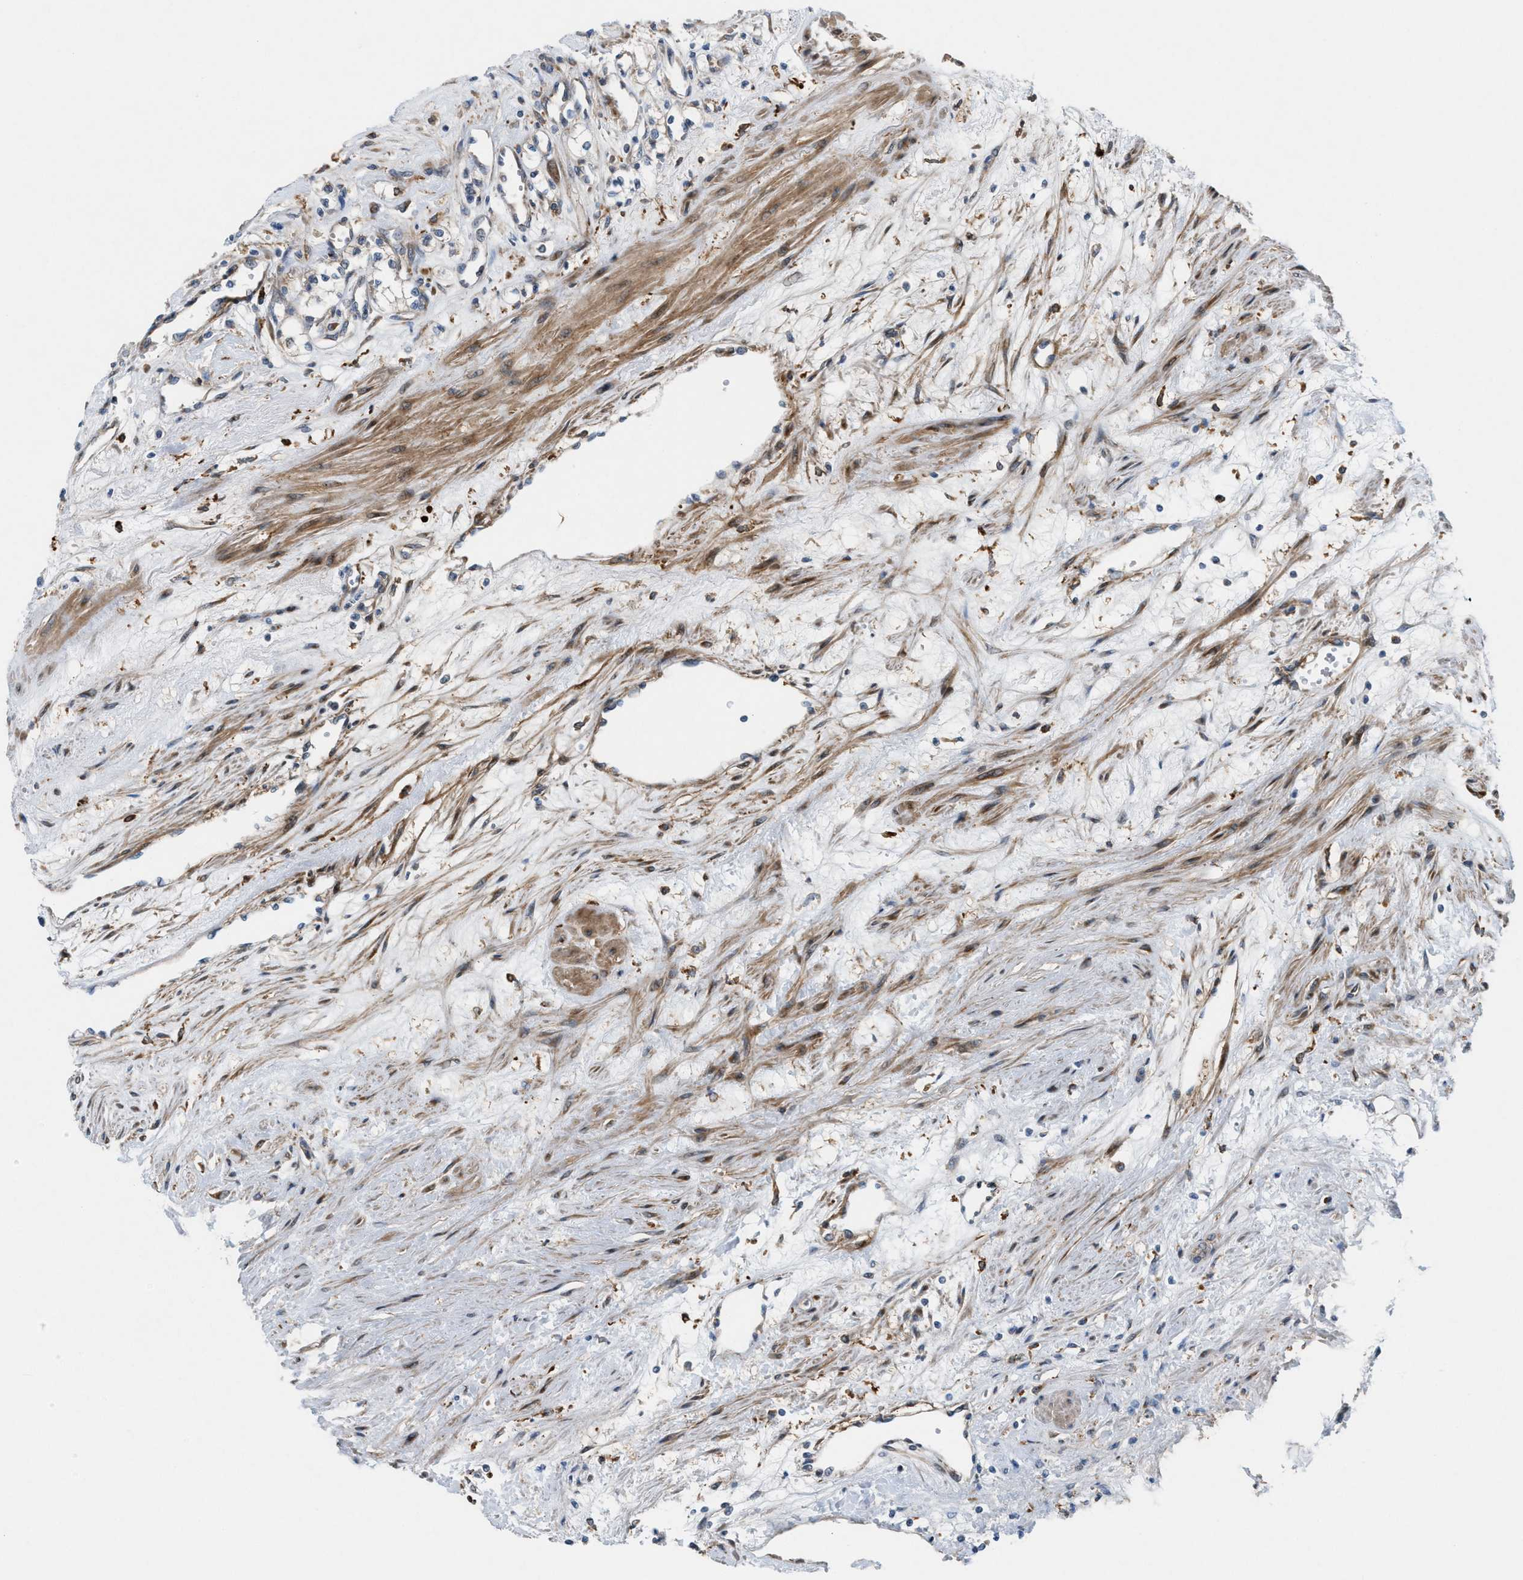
{"staining": {"intensity": "negative", "quantity": "none", "location": "none"}, "tissue": "renal cancer", "cell_type": "Tumor cells", "image_type": "cancer", "snomed": [{"axis": "morphology", "description": "Adenocarcinoma, NOS"}, {"axis": "topography", "description": "Kidney"}], "caption": "A high-resolution image shows IHC staining of renal cancer (adenocarcinoma), which demonstrates no significant positivity in tumor cells.", "gene": "CYB5D1", "patient": {"sex": "male", "age": 59}}